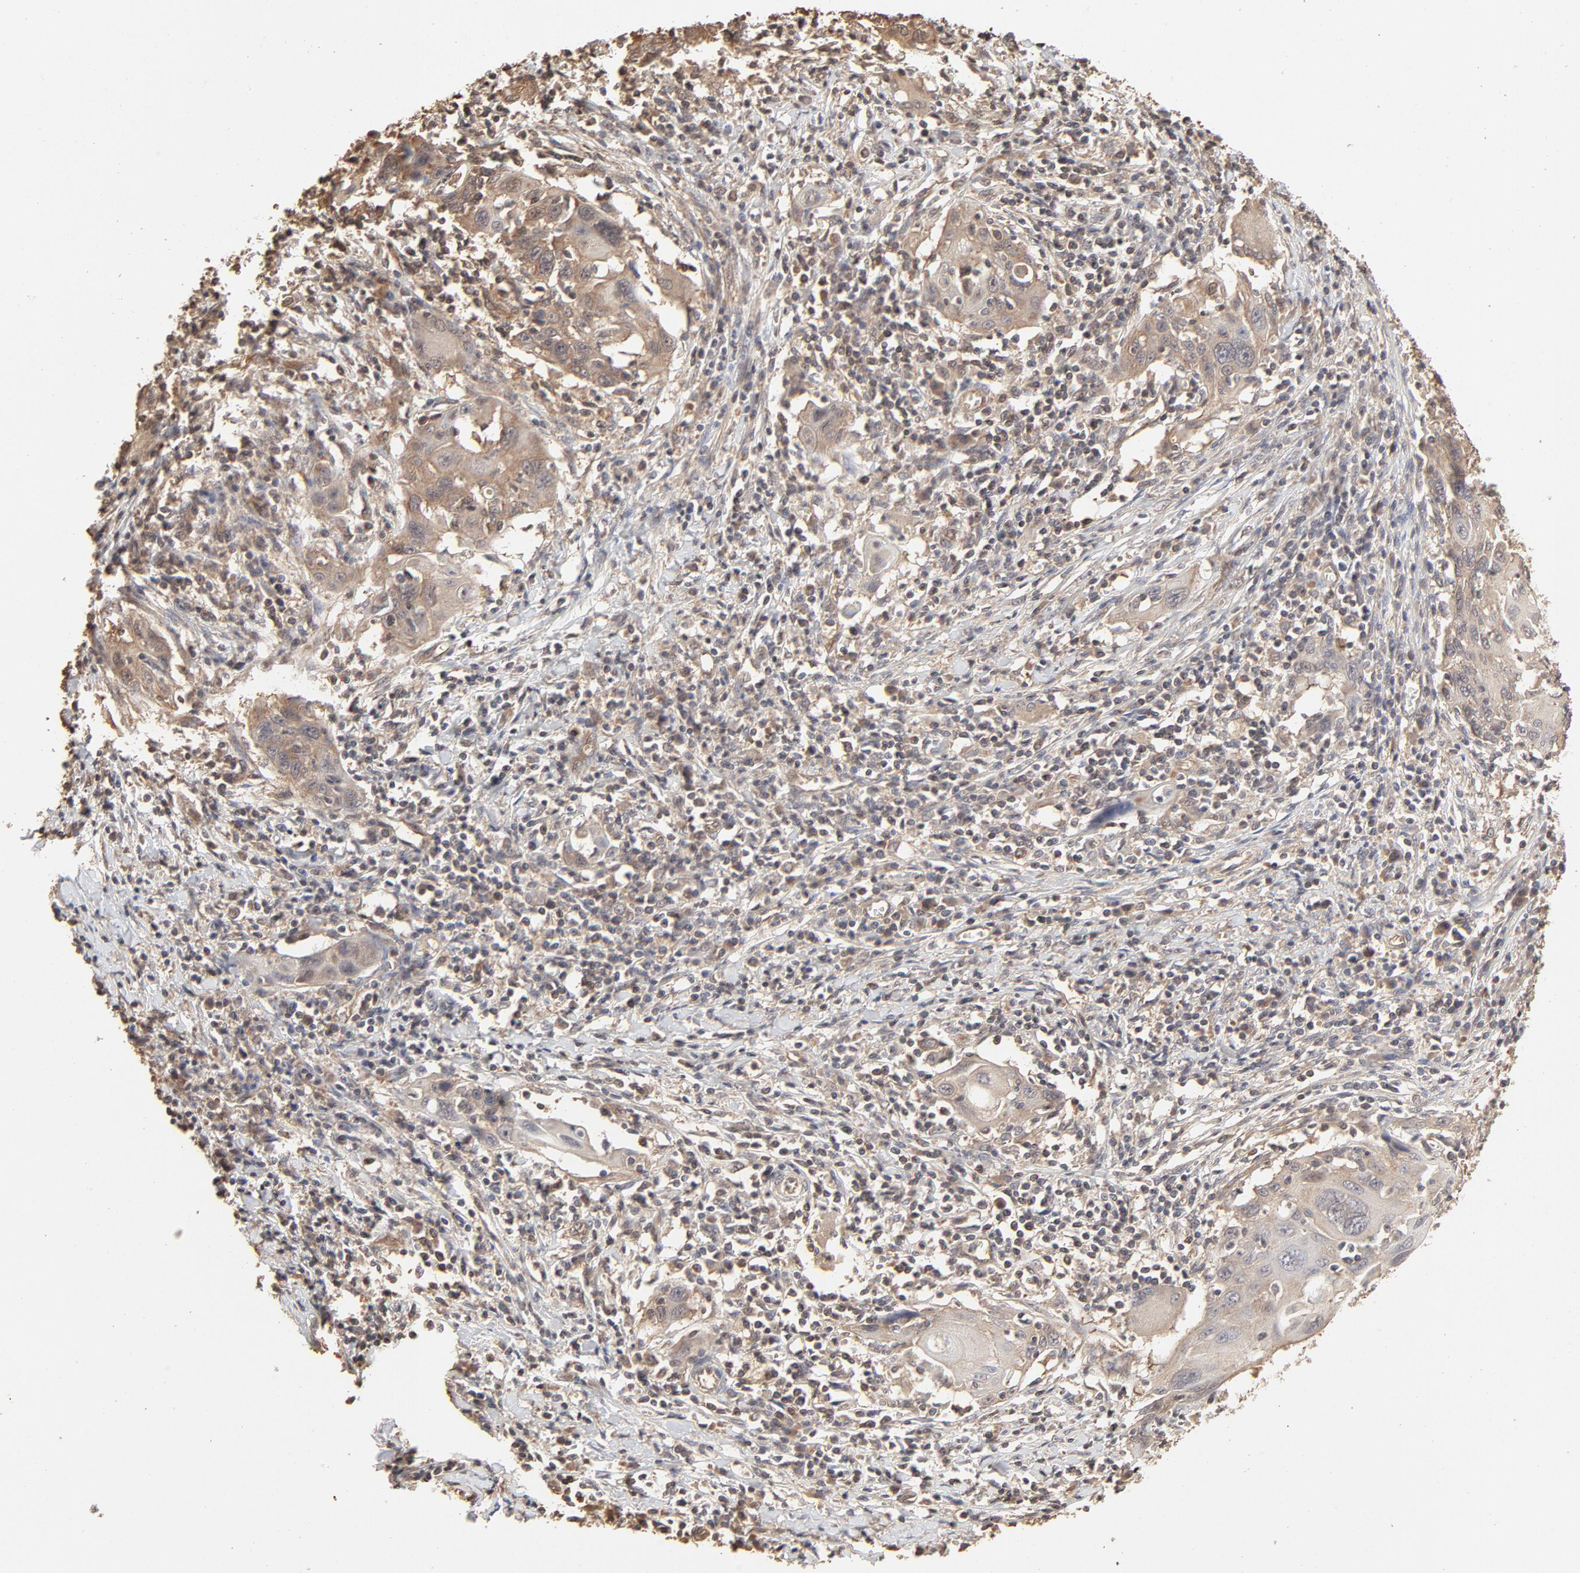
{"staining": {"intensity": "weak", "quantity": ">75%", "location": "cytoplasmic/membranous"}, "tissue": "cervical cancer", "cell_type": "Tumor cells", "image_type": "cancer", "snomed": [{"axis": "morphology", "description": "Squamous cell carcinoma, NOS"}, {"axis": "topography", "description": "Cervix"}], "caption": "This is an image of IHC staining of cervical cancer (squamous cell carcinoma), which shows weak expression in the cytoplasmic/membranous of tumor cells.", "gene": "PPP2CA", "patient": {"sex": "female", "age": 54}}